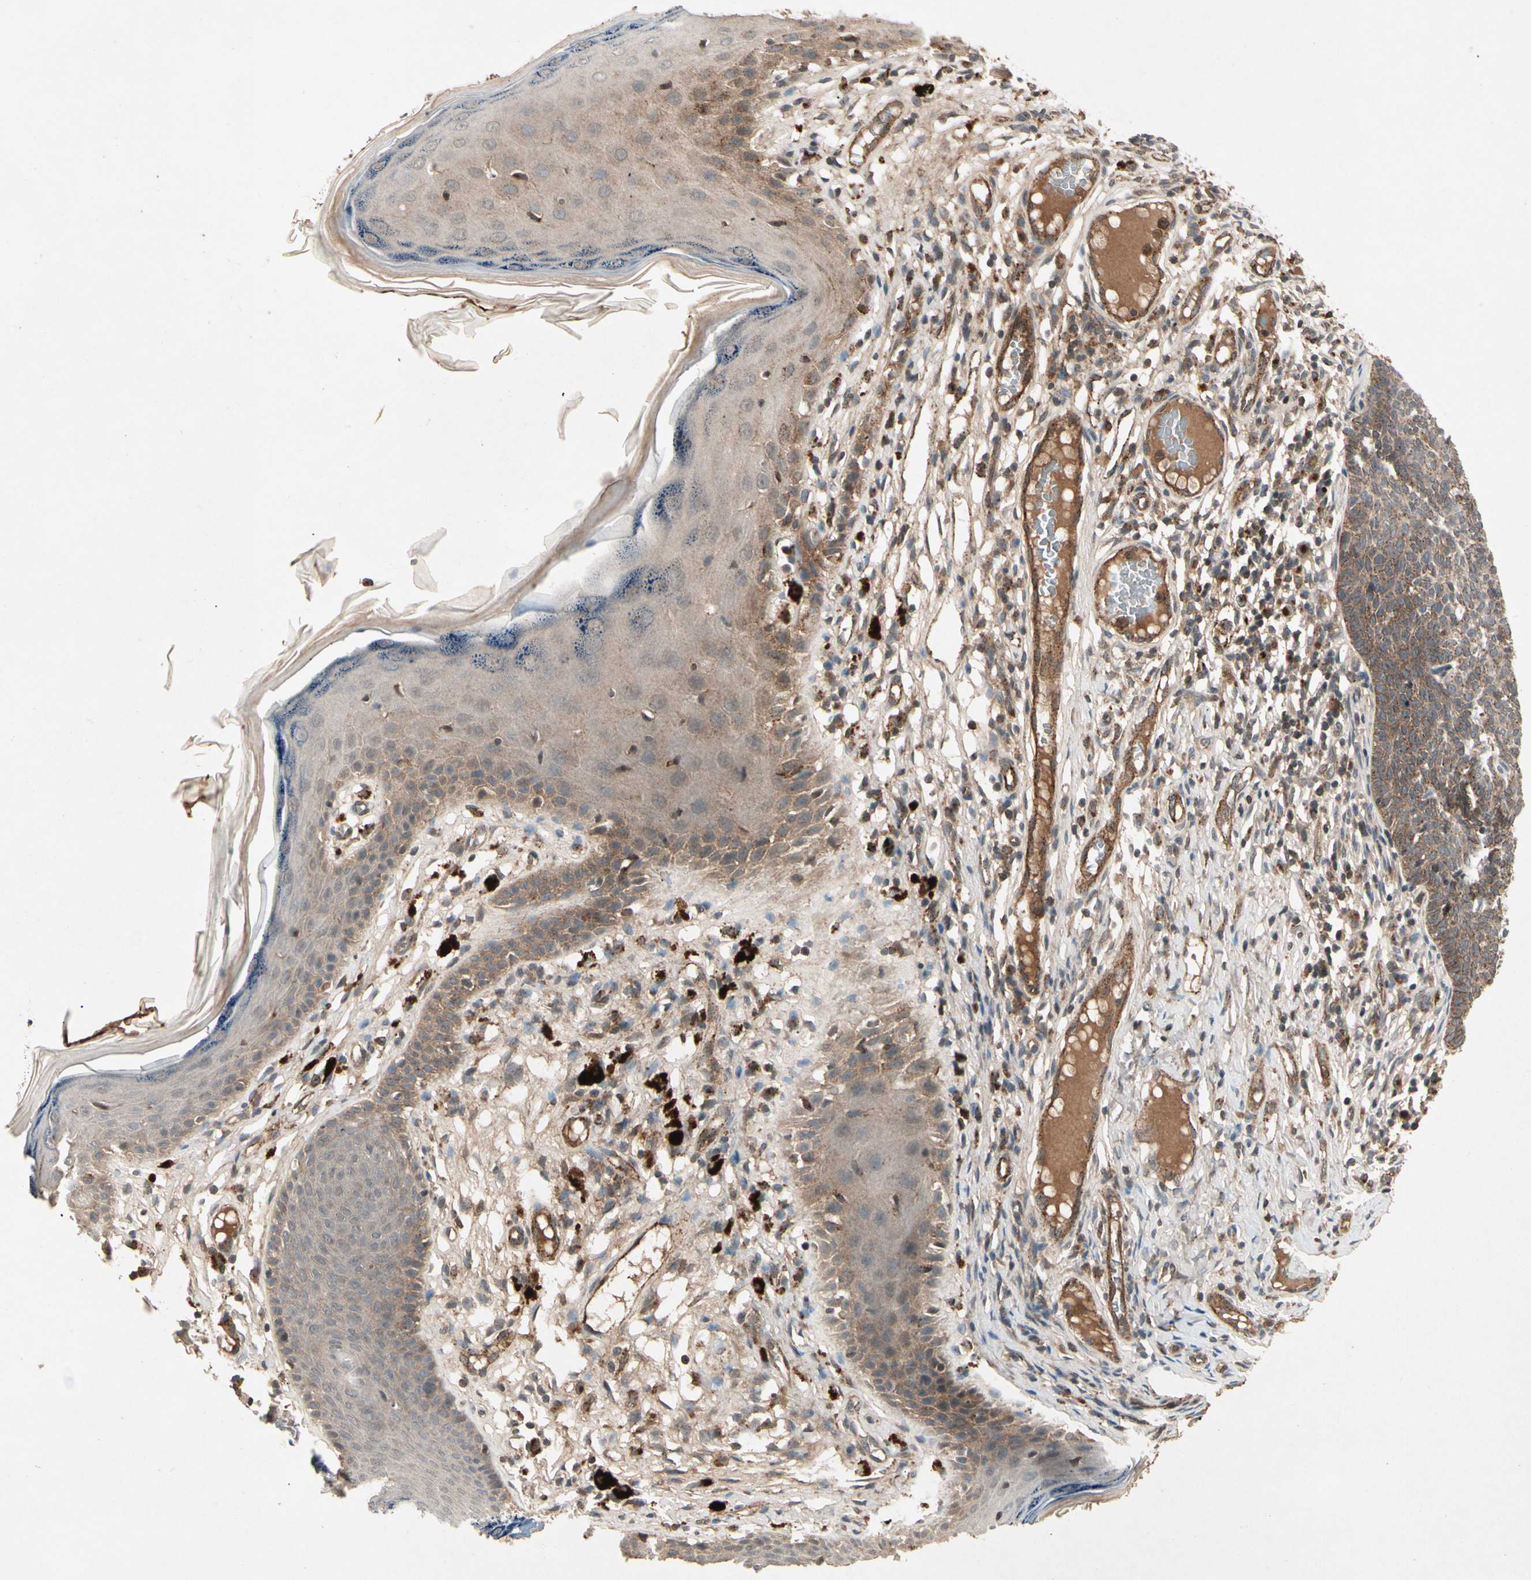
{"staining": {"intensity": "moderate", "quantity": ">75%", "location": "cytoplasmic/membranous"}, "tissue": "skin cancer", "cell_type": "Tumor cells", "image_type": "cancer", "snomed": [{"axis": "morphology", "description": "Normal tissue, NOS"}, {"axis": "morphology", "description": "Basal cell carcinoma"}, {"axis": "topography", "description": "Skin"}], "caption": "Human skin basal cell carcinoma stained with a protein marker reveals moderate staining in tumor cells.", "gene": "FLOT1", "patient": {"sex": "male", "age": 87}}